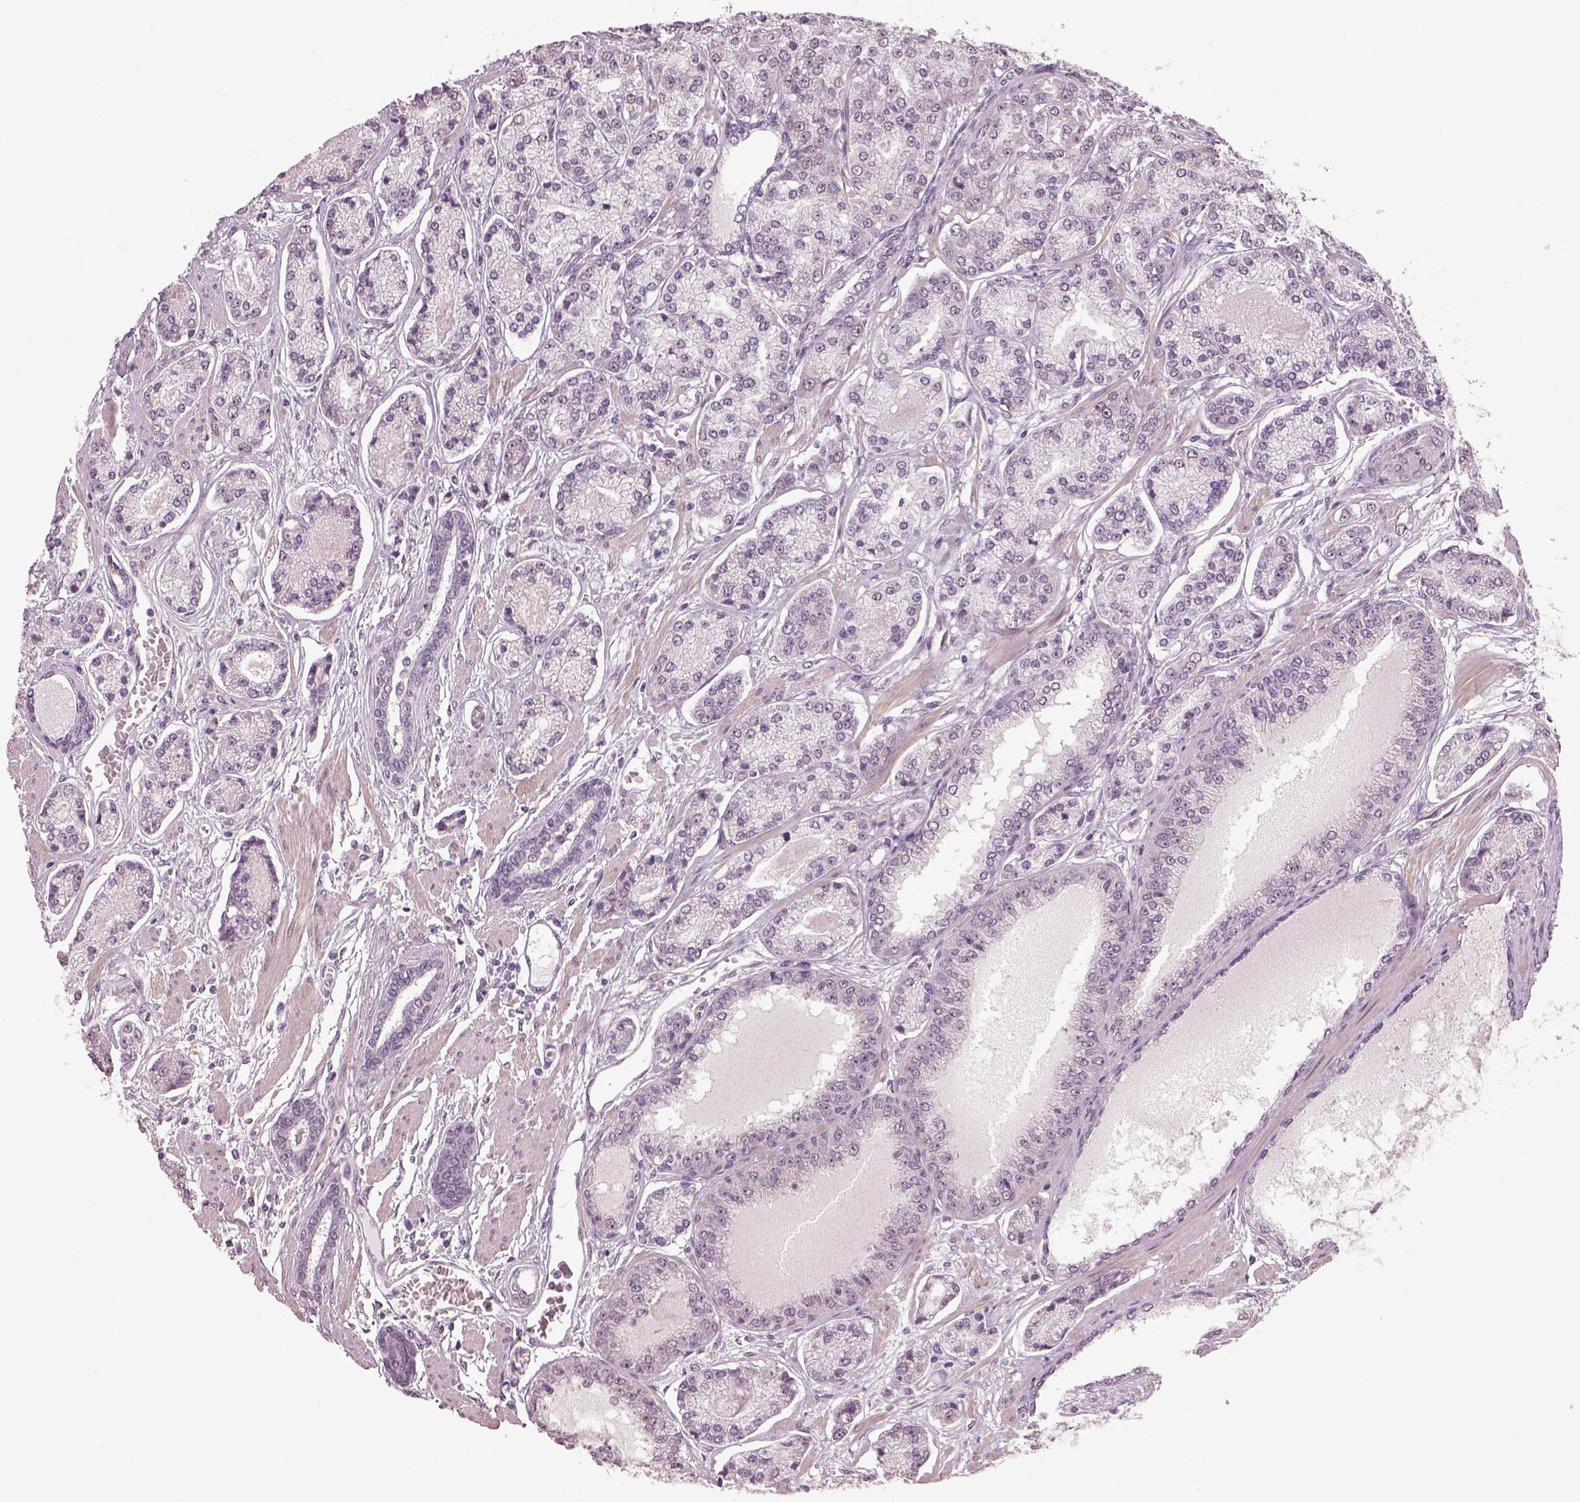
{"staining": {"intensity": "negative", "quantity": "none", "location": "none"}, "tissue": "prostate cancer", "cell_type": "Tumor cells", "image_type": "cancer", "snomed": [{"axis": "morphology", "description": "Adenocarcinoma, NOS"}, {"axis": "topography", "description": "Prostate"}], "caption": "This is an immunohistochemistry photomicrograph of prostate adenocarcinoma. There is no expression in tumor cells.", "gene": "NAT8", "patient": {"sex": "male", "age": 64}}